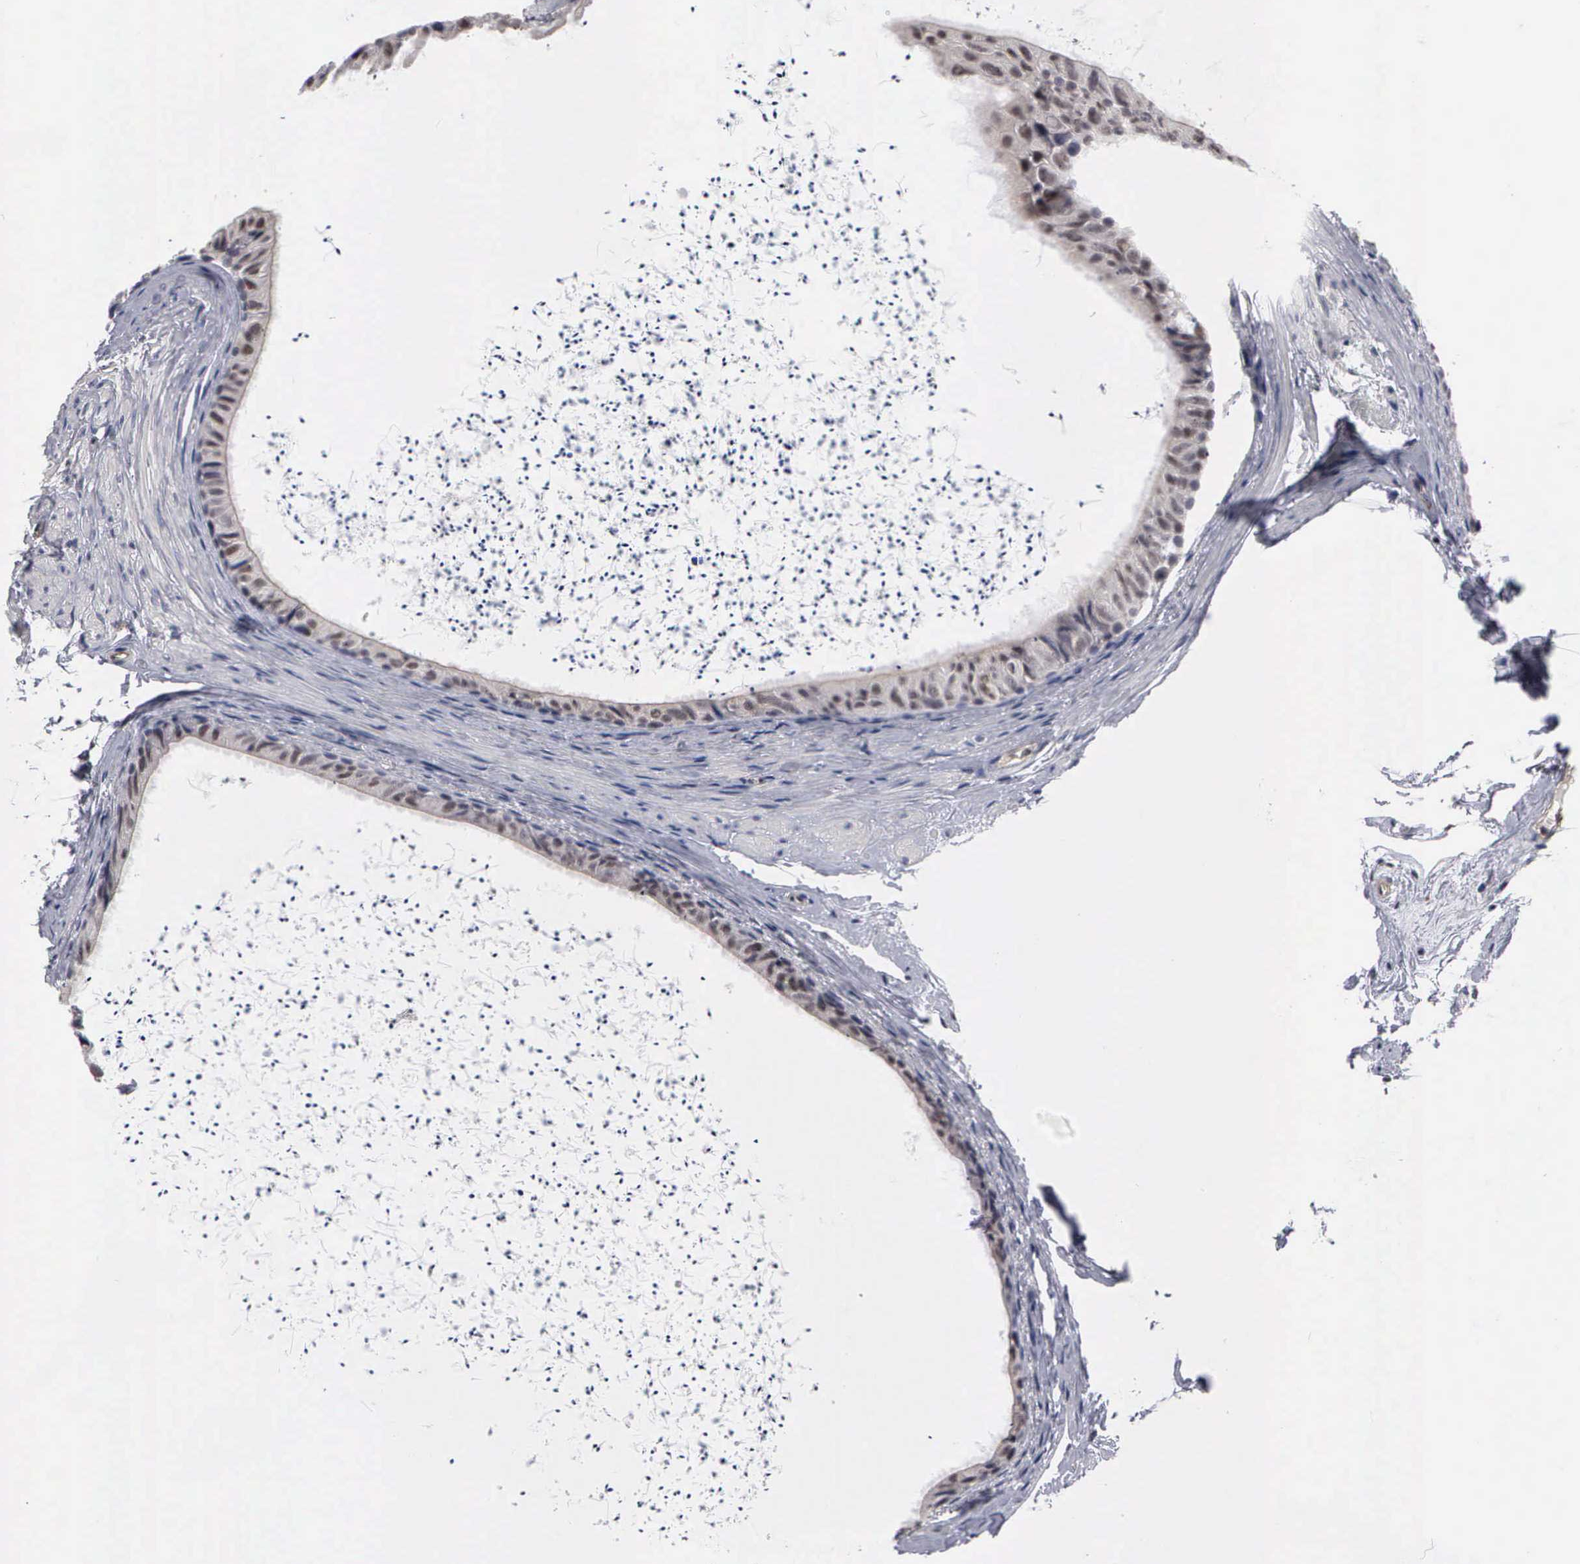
{"staining": {"intensity": "moderate", "quantity": ">75%", "location": "nuclear"}, "tissue": "epididymis", "cell_type": "Glandular cells", "image_type": "normal", "snomed": [{"axis": "morphology", "description": "Normal tissue, NOS"}, {"axis": "topography", "description": "Epididymis"}], "caption": "High-power microscopy captured an immunohistochemistry (IHC) image of benign epididymis, revealing moderate nuclear expression in approximately >75% of glandular cells. (IHC, brightfield microscopy, high magnification).", "gene": "ZBTB33", "patient": {"sex": "male", "age": 77}}